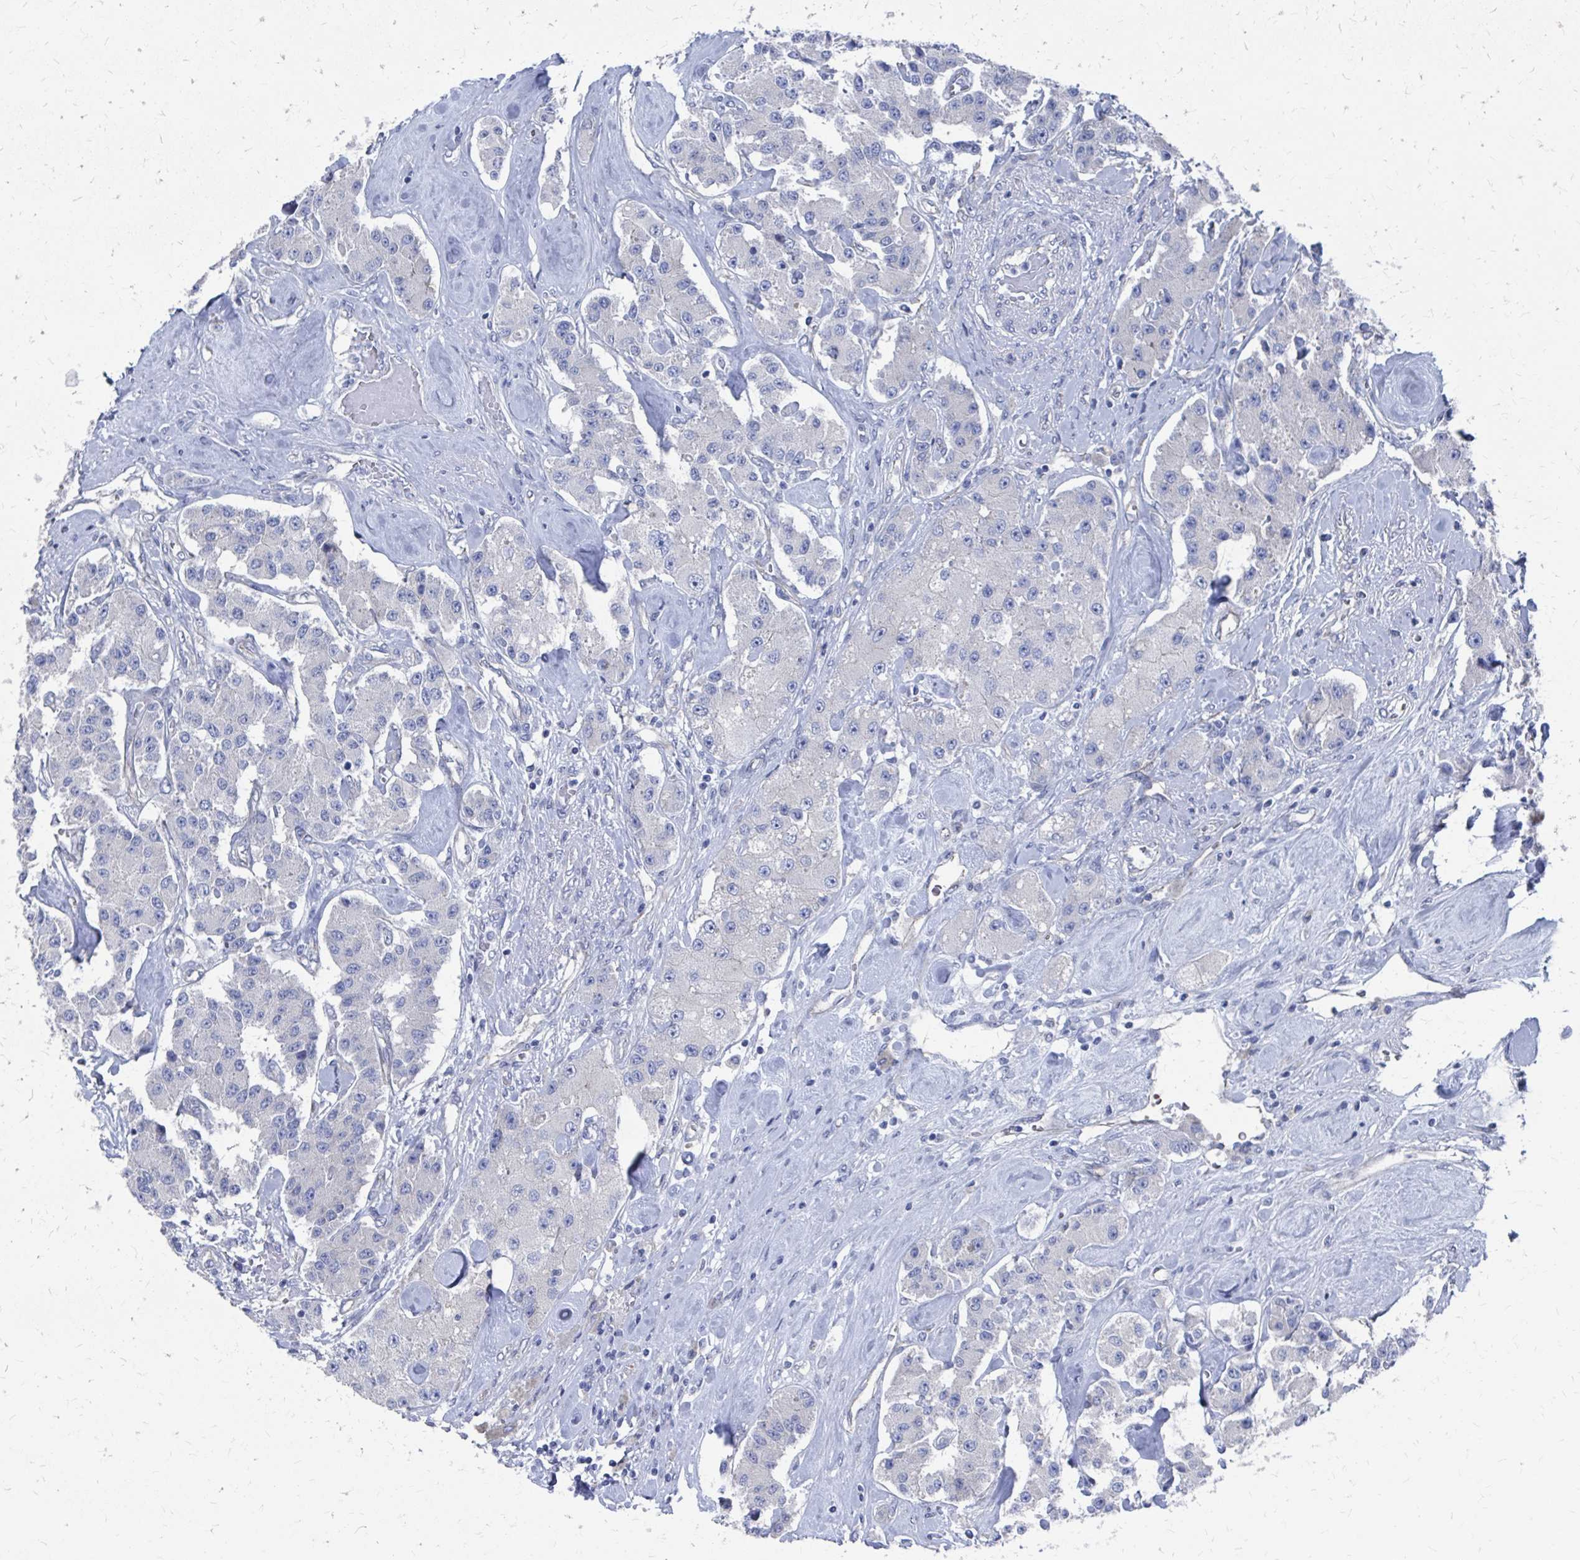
{"staining": {"intensity": "negative", "quantity": "none", "location": "none"}, "tissue": "carcinoid", "cell_type": "Tumor cells", "image_type": "cancer", "snomed": [{"axis": "morphology", "description": "Carcinoid, malignant, NOS"}, {"axis": "topography", "description": "Pancreas"}], "caption": "Immunohistochemistry histopathology image of carcinoid stained for a protein (brown), which exhibits no expression in tumor cells.", "gene": "PLEKHG7", "patient": {"sex": "male", "age": 41}}